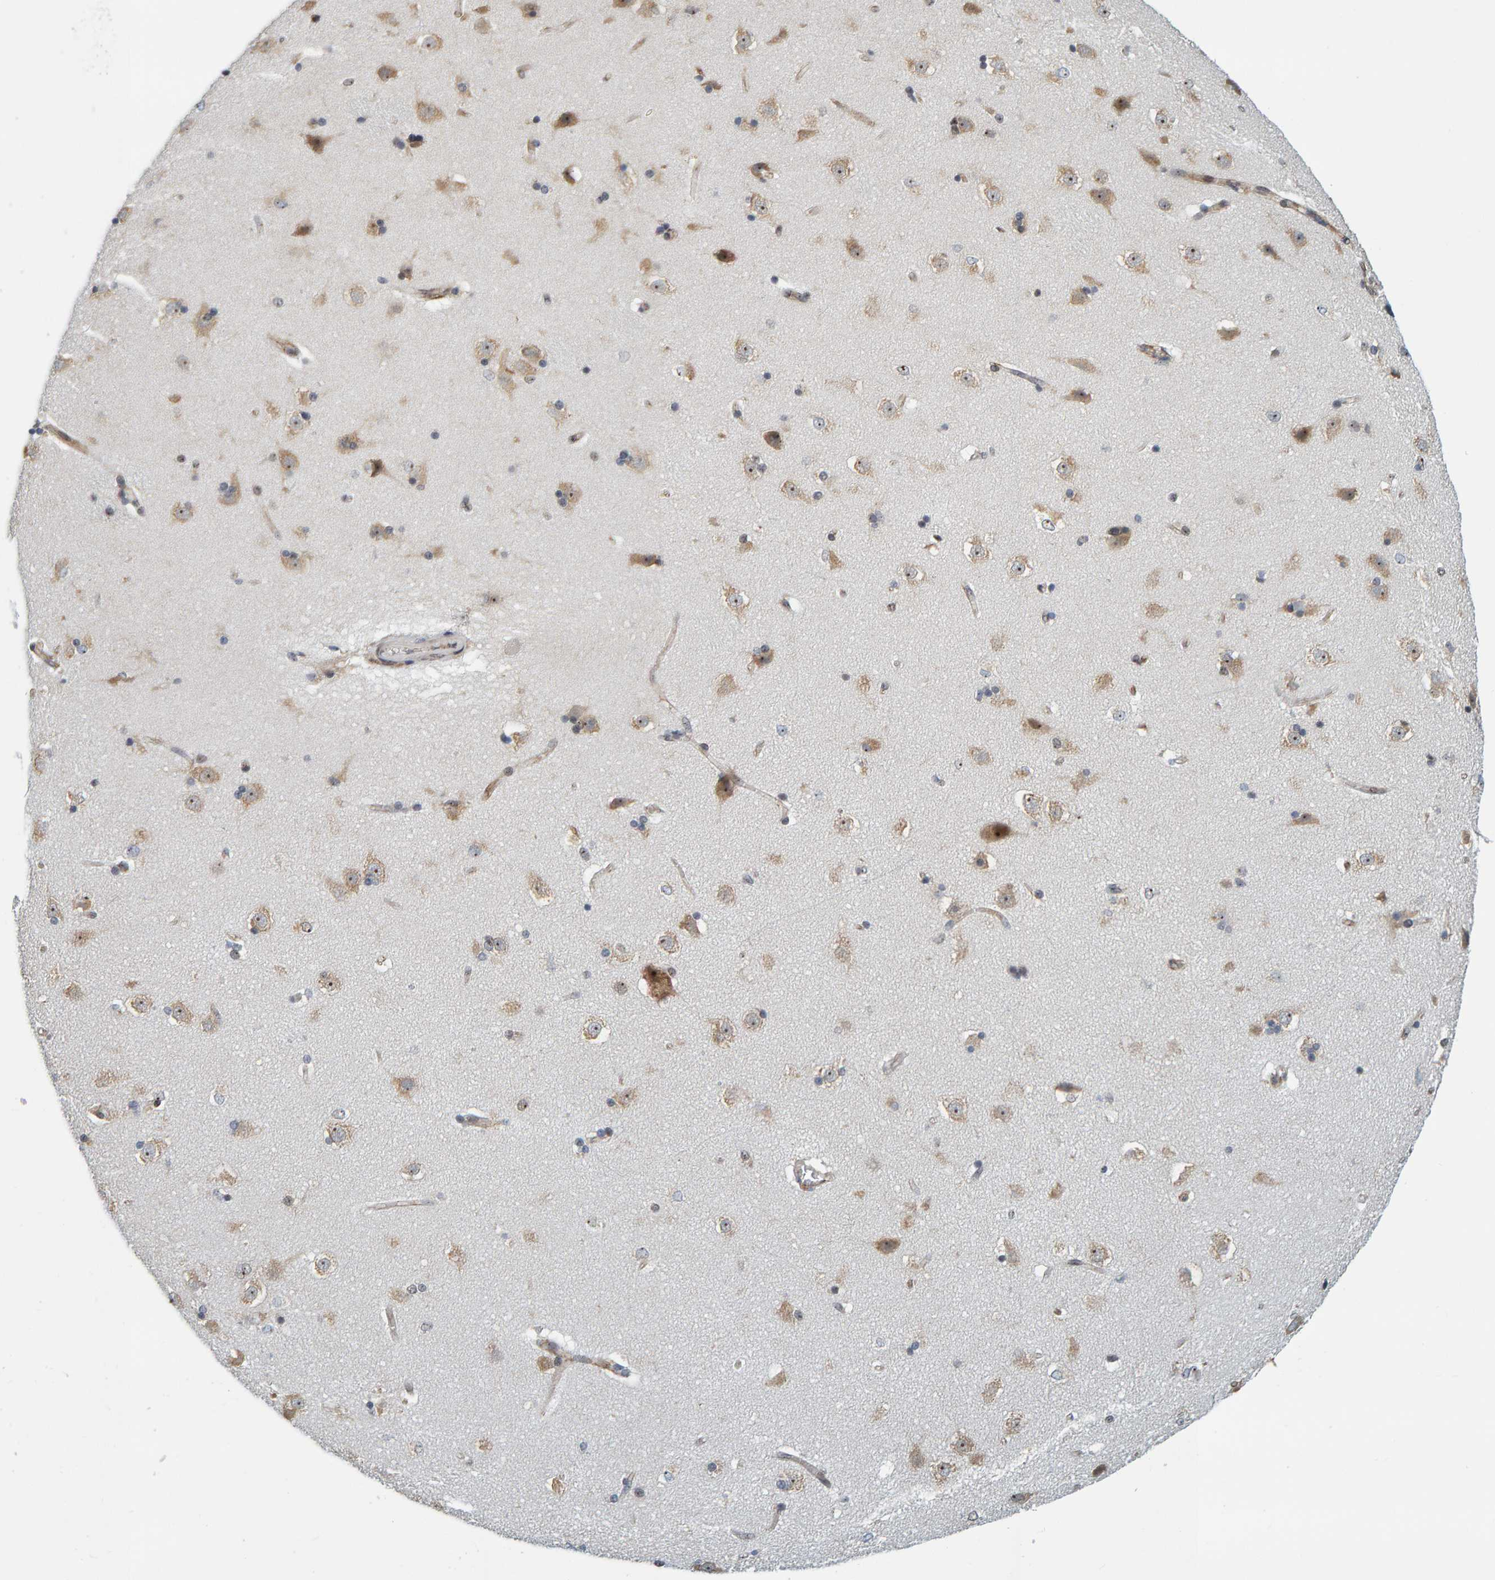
{"staining": {"intensity": "weak", "quantity": "<25%", "location": "cytoplasmic/membranous,nuclear"}, "tissue": "caudate", "cell_type": "Glial cells", "image_type": "normal", "snomed": [{"axis": "morphology", "description": "Normal tissue, NOS"}, {"axis": "topography", "description": "Lateral ventricle wall"}], "caption": "Immunohistochemistry (IHC) micrograph of normal human caudate stained for a protein (brown), which shows no staining in glial cells. (DAB (3,3'-diaminobenzidine) IHC, high magnification).", "gene": "POLR1E", "patient": {"sex": "female", "age": 19}}